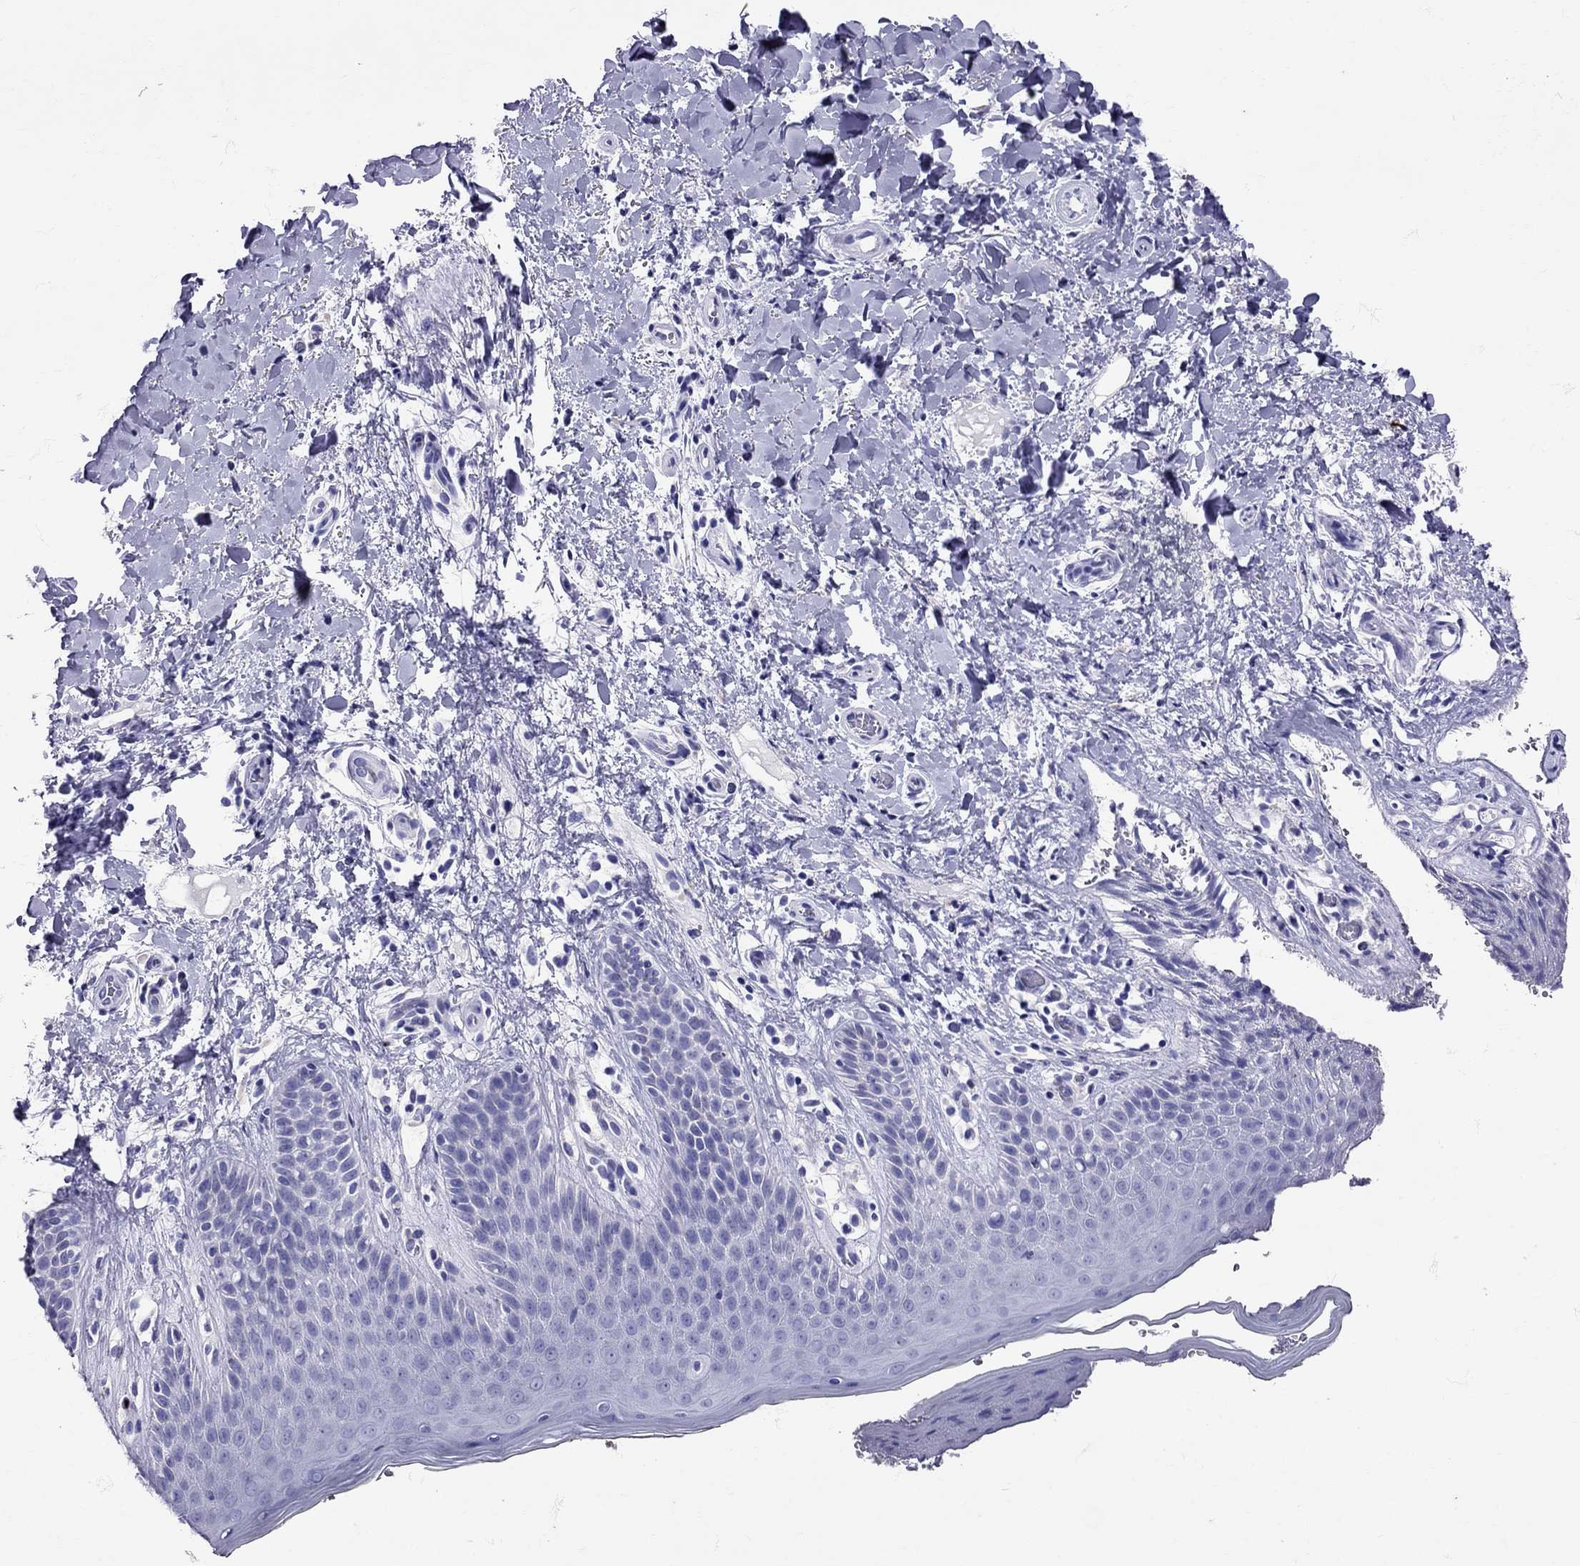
{"staining": {"intensity": "negative", "quantity": "none", "location": "none"}, "tissue": "skin", "cell_type": "Epidermal cells", "image_type": "normal", "snomed": [{"axis": "morphology", "description": "Normal tissue, NOS"}, {"axis": "topography", "description": "Anal"}], "caption": "This is a photomicrograph of IHC staining of normal skin, which shows no positivity in epidermal cells.", "gene": "AVP", "patient": {"sex": "male", "age": 36}}